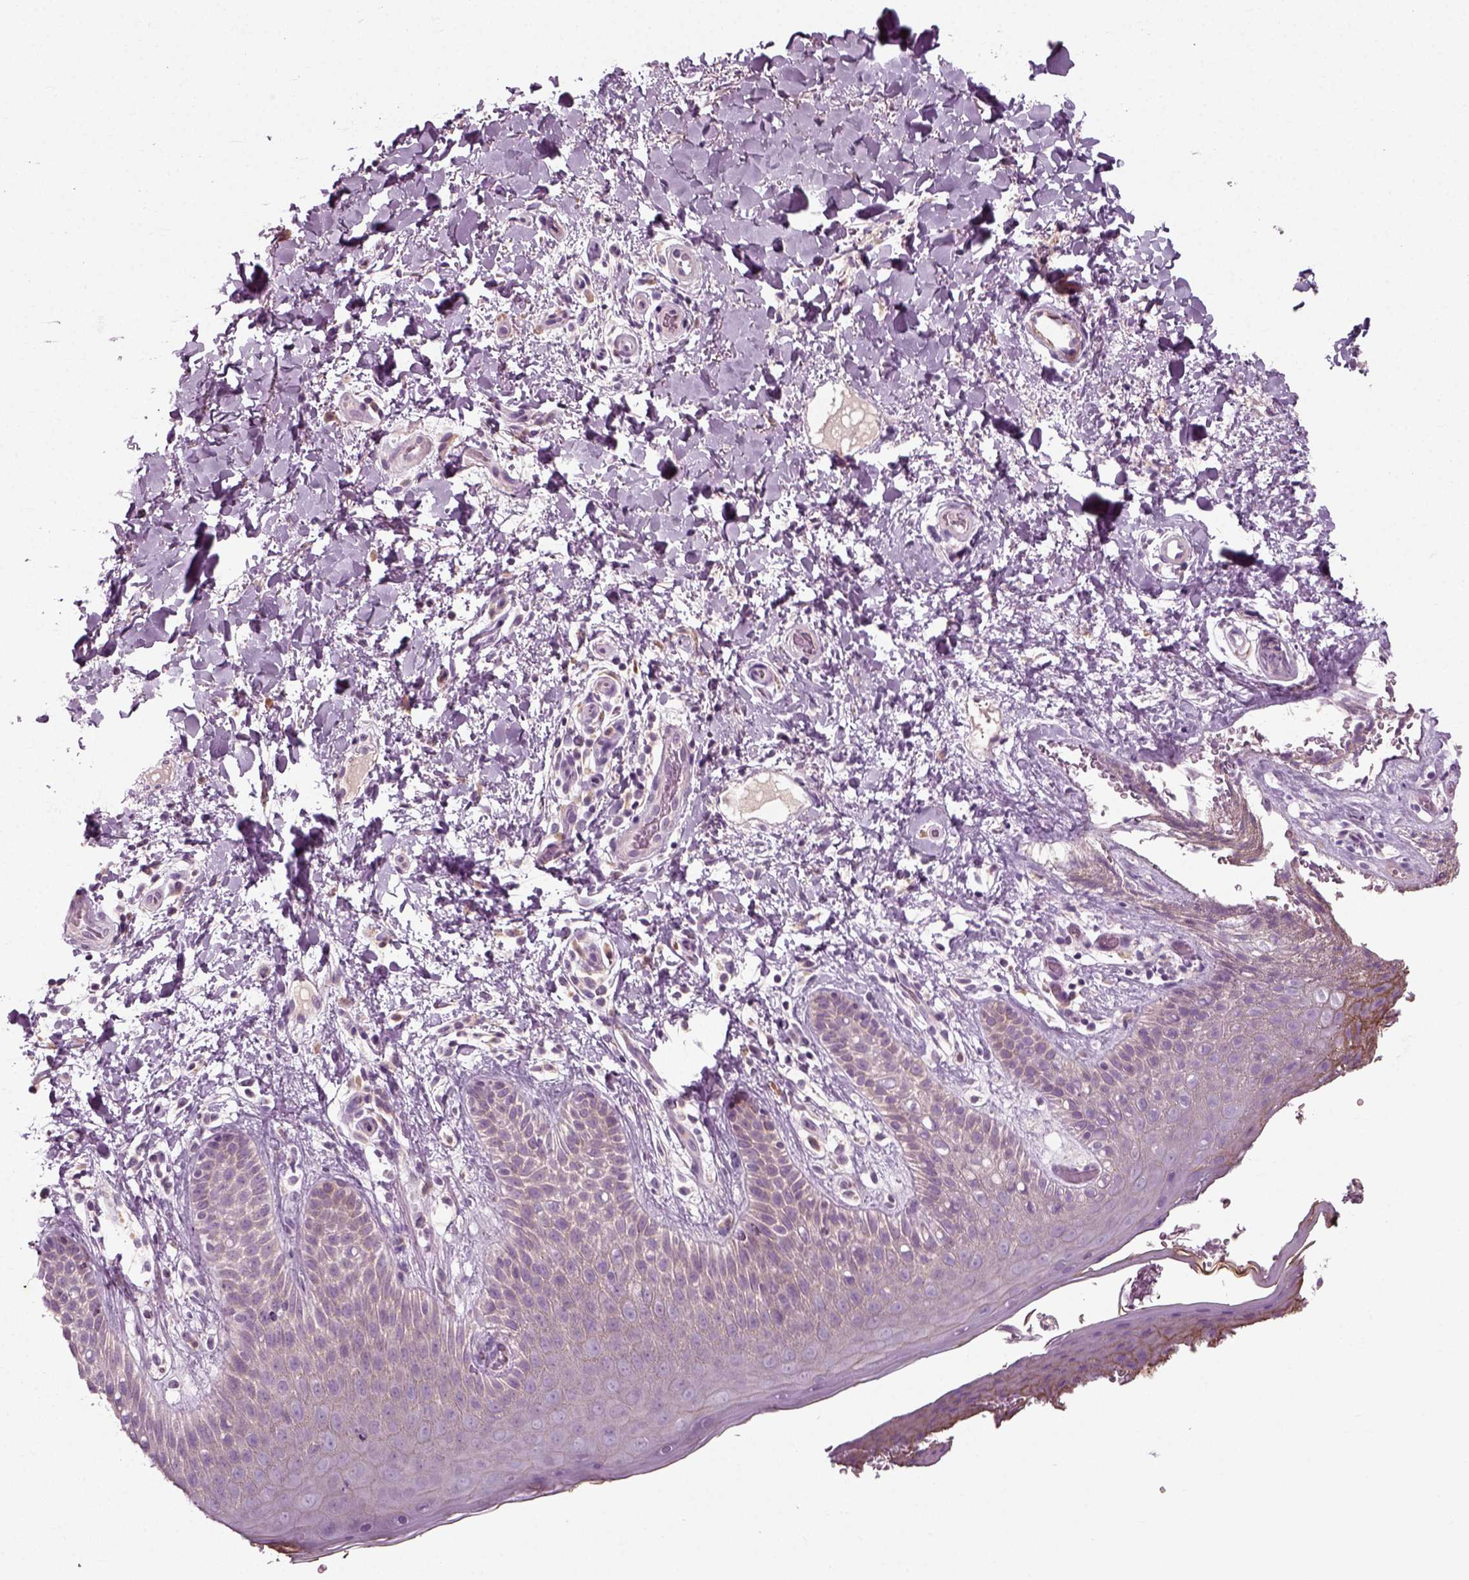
{"staining": {"intensity": "negative", "quantity": "none", "location": "none"}, "tissue": "skin", "cell_type": "Epidermal cells", "image_type": "normal", "snomed": [{"axis": "morphology", "description": "Normal tissue, NOS"}, {"axis": "topography", "description": "Anal"}], "caption": "This is an immunohistochemistry photomicrograph of unremarkable human skin. There is no positivity in epidermal cells.", "gene": "RND2", "patient": {"sex": "male", "age": 36}}